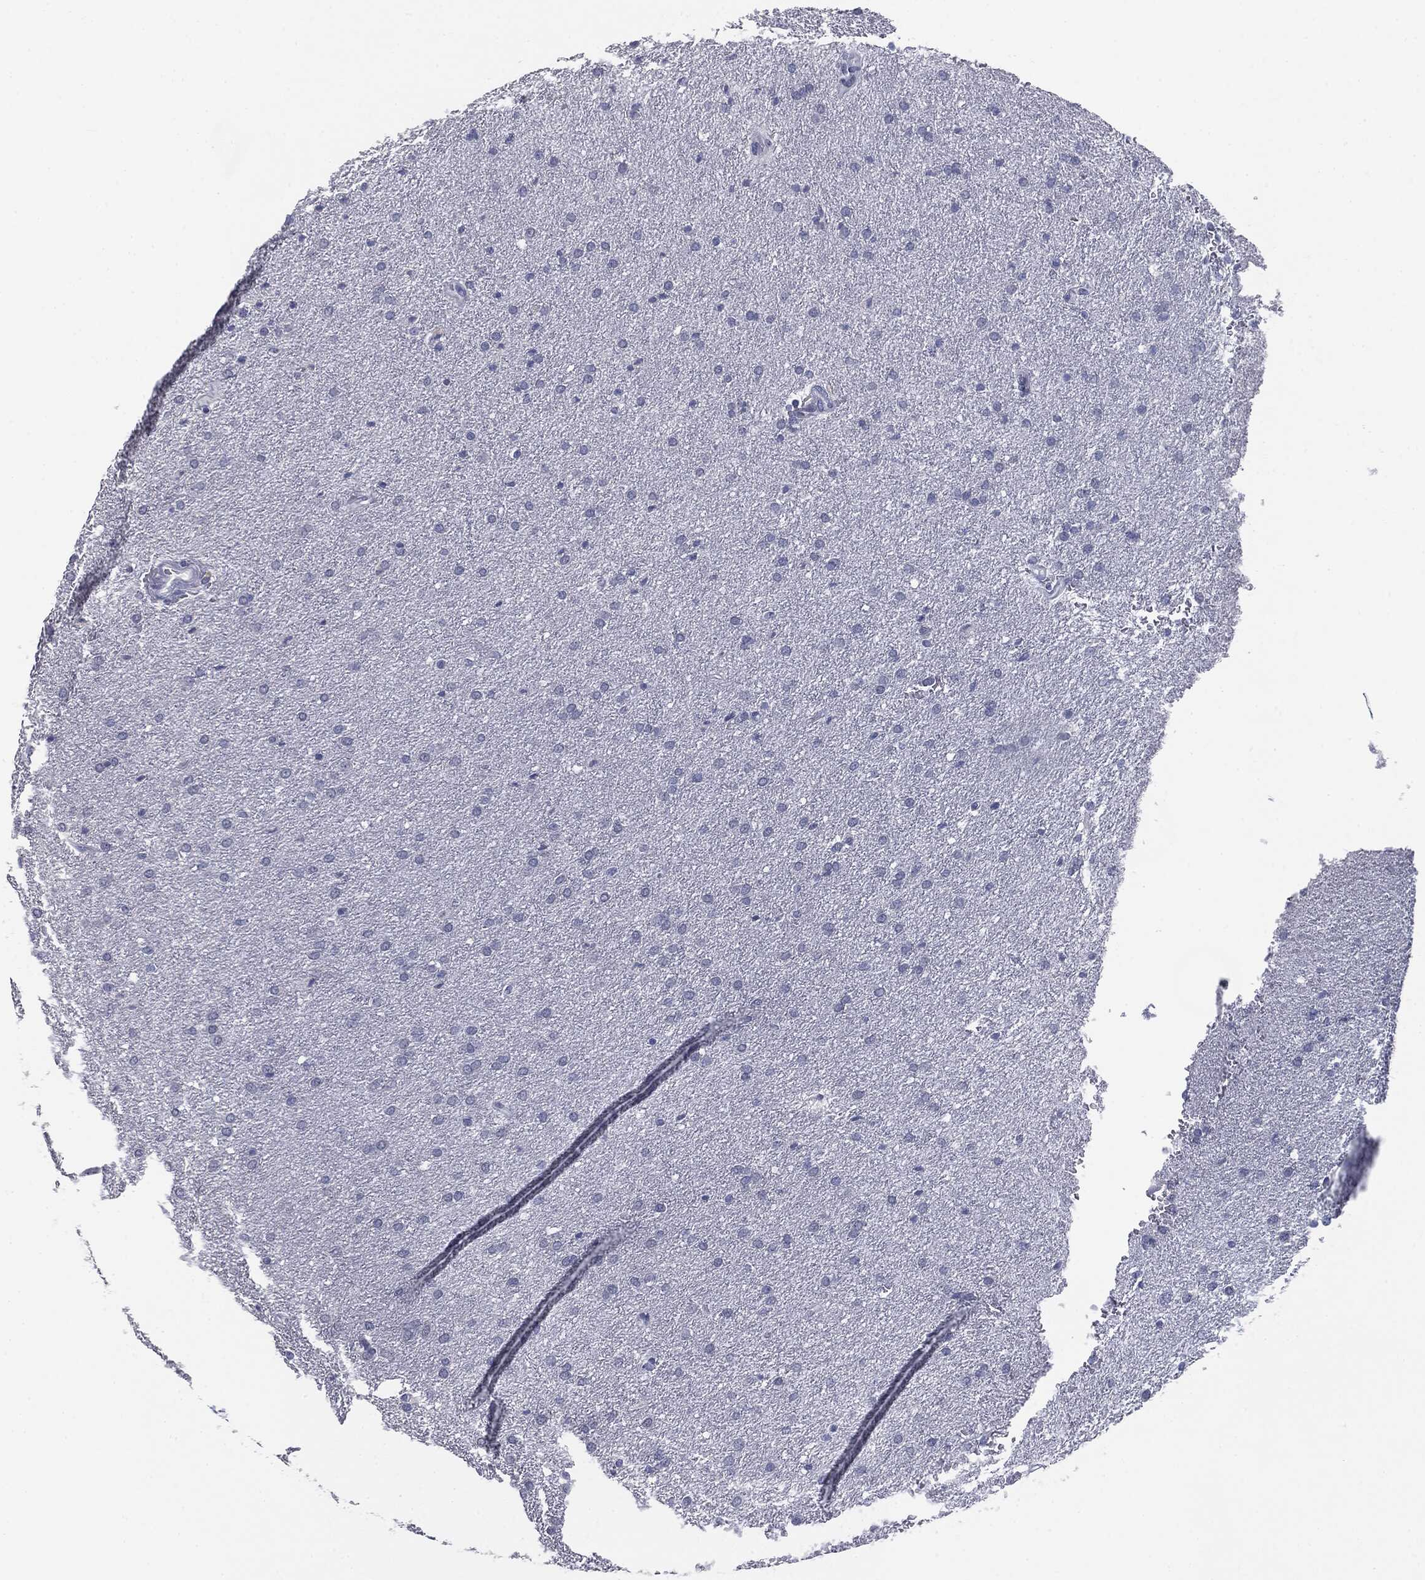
{"staining": {"intensity": "negative", "quantity": "none", "location": "none"}, "tissue": "glioma", "cell_type": "Tumor cells", "image_type": "cancer", "snomed": [{"axis": "morphology", "description": "Glioma, malignant, Low grade"}, {"axis": "topography", "description": "Brain"}], "caption": "An image of glioma stained for a protein reveals no brown staining in tumor cells. (DAB (3,3'-diaminobenzidine) immunohistochemistry, high magnification).", "gene": "MUC1", "patient": {"sex": "female", "age": 37}}